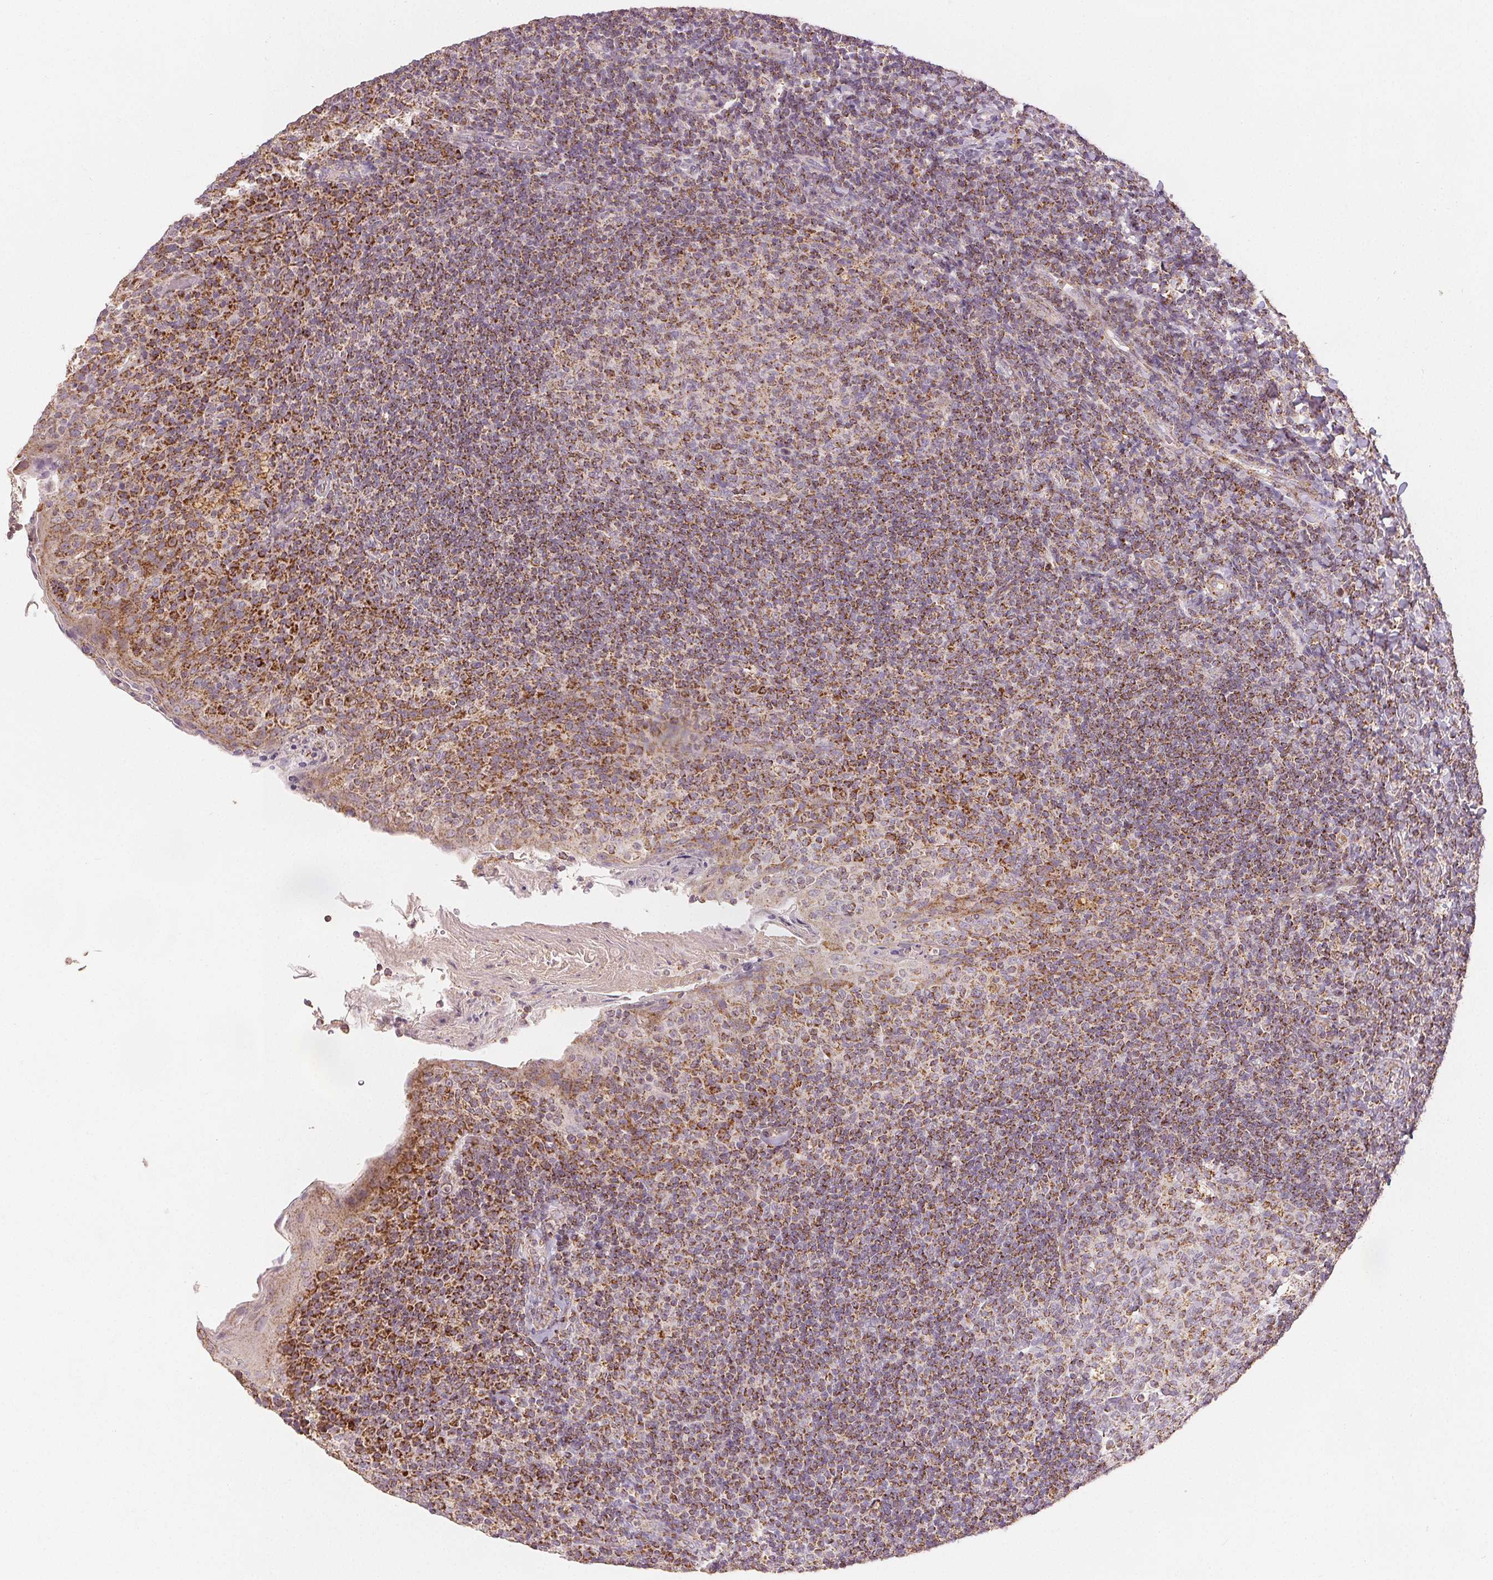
{"staining": {"intensity": "strong", "quantity": "25%-75%", "location": "cytoplasmic/membranous"}, "tissue": "tonsil", "cell_type": "Germinal center cells", "image_type": "normal", "snomed": [{"axis": "morphology", "description": "Normal tissue, NOS"}, {"axis": "topography", "description": "Tonsil"}], "caption": "IHC of normal tonsil shows high levels of strong cytoplasmic/membranous staining in about 25%-75% of germinal center cells.", "gene": "SDHB", "patient": {"sex": "female", "age": 10}}